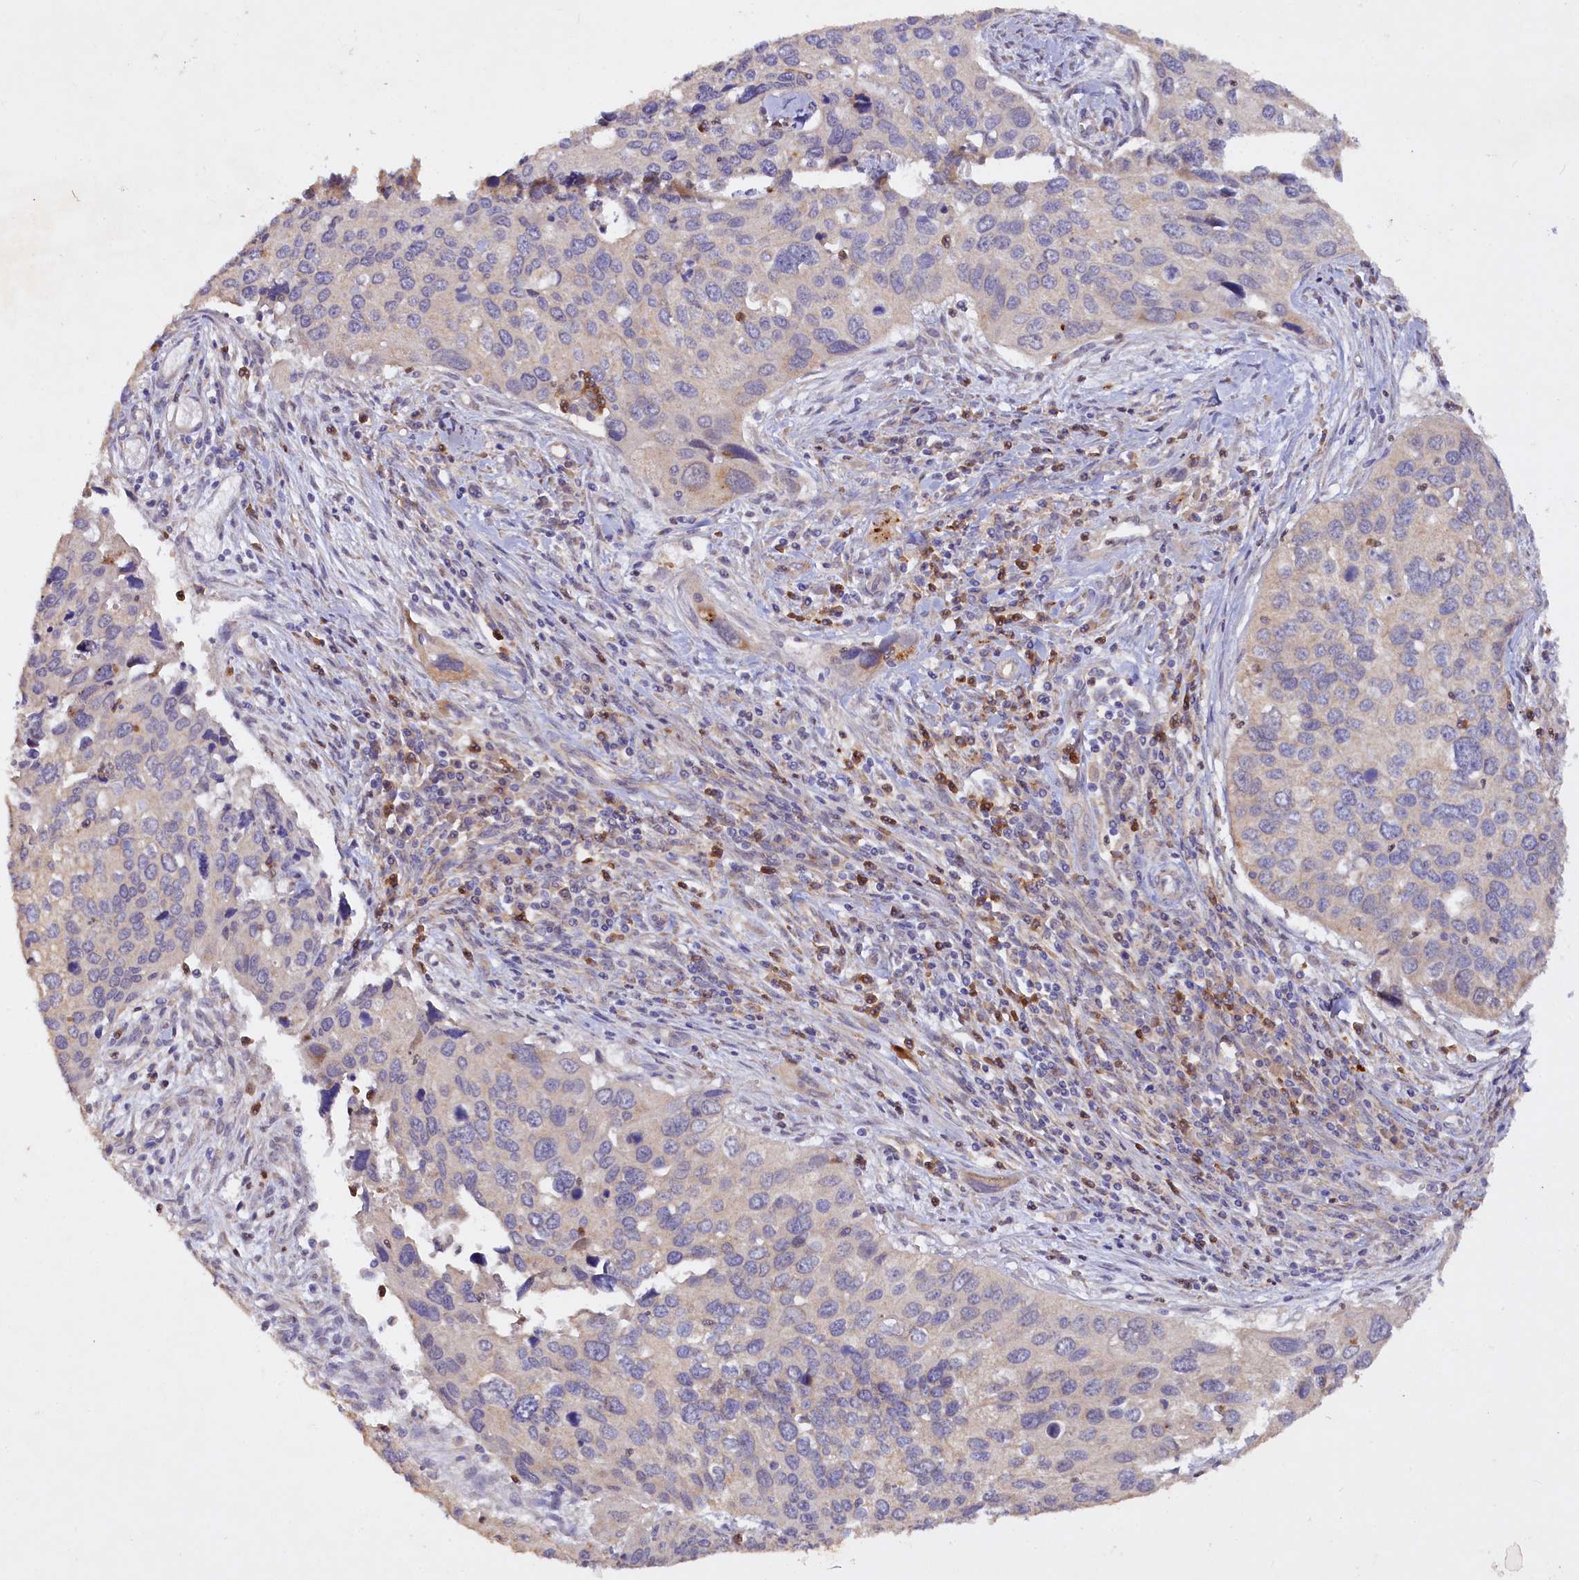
{"staining": {"intensity": "negative", "quantity": "none", "location": "none"}, "tissue": "cervical cancer", "cell_type": "Tumor cells", "image_type": "cancer", "snomed": [{"axis": "morphology", "description": "Squamous cell carcinoma, NOS"}, {"axis": "topography", "description": "Cervix"}], "caption": "Squamous cell carcinoma (cervical) was stained to show a protein in brown. There is no significant positivity in tumor cells.", "gene": "ETFBKMT", "patient": {"sex": "female", "age": 55}}